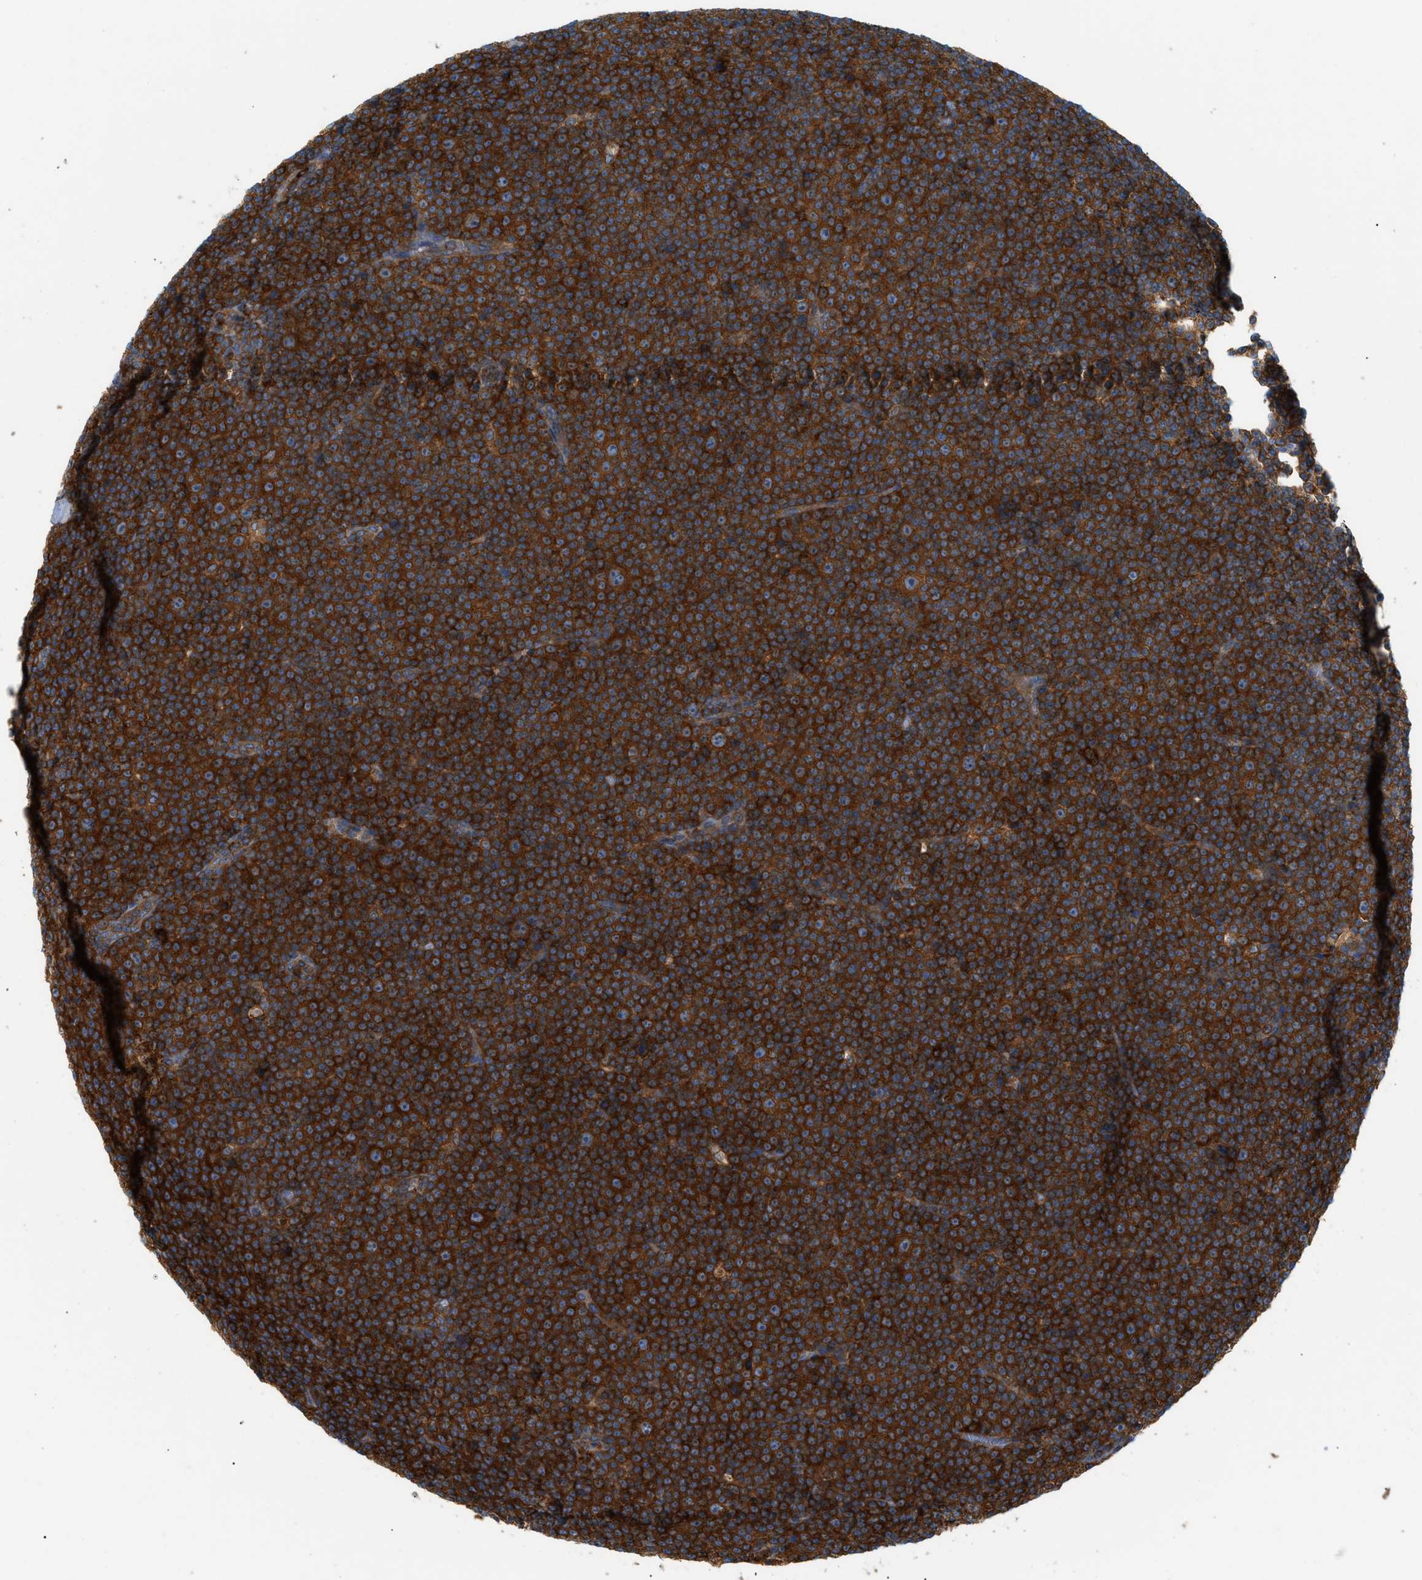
{"staining": {"intensity": "strong", "quantity": ">75%", "location": "cytoplasmic/membranous"}, "tissue": "lymphoma", "cell_type": "Tumor cells", "image_type": "cancer", "snomed": [{"axis": "morphology", "description": "Malignant lymphoma, non-Hodgkin's type, Low grade"}, {"axis": "topography", "description": "Lymph node"}], "caption": "Immunohistochemistry (IHC) micrograph of neoplastic tissue: human low-grade malignant lymphoma, non-Hodgkin's type stained using immunohistochemistry reveals high levels of strong protein expression localized specifically in the cytoplasmic/membranous of tumor cells, appearing as a cytoplasmic/membranous brown color.", "gene": "GPAT4", "patient": {"sex": "female", "age": 67}}